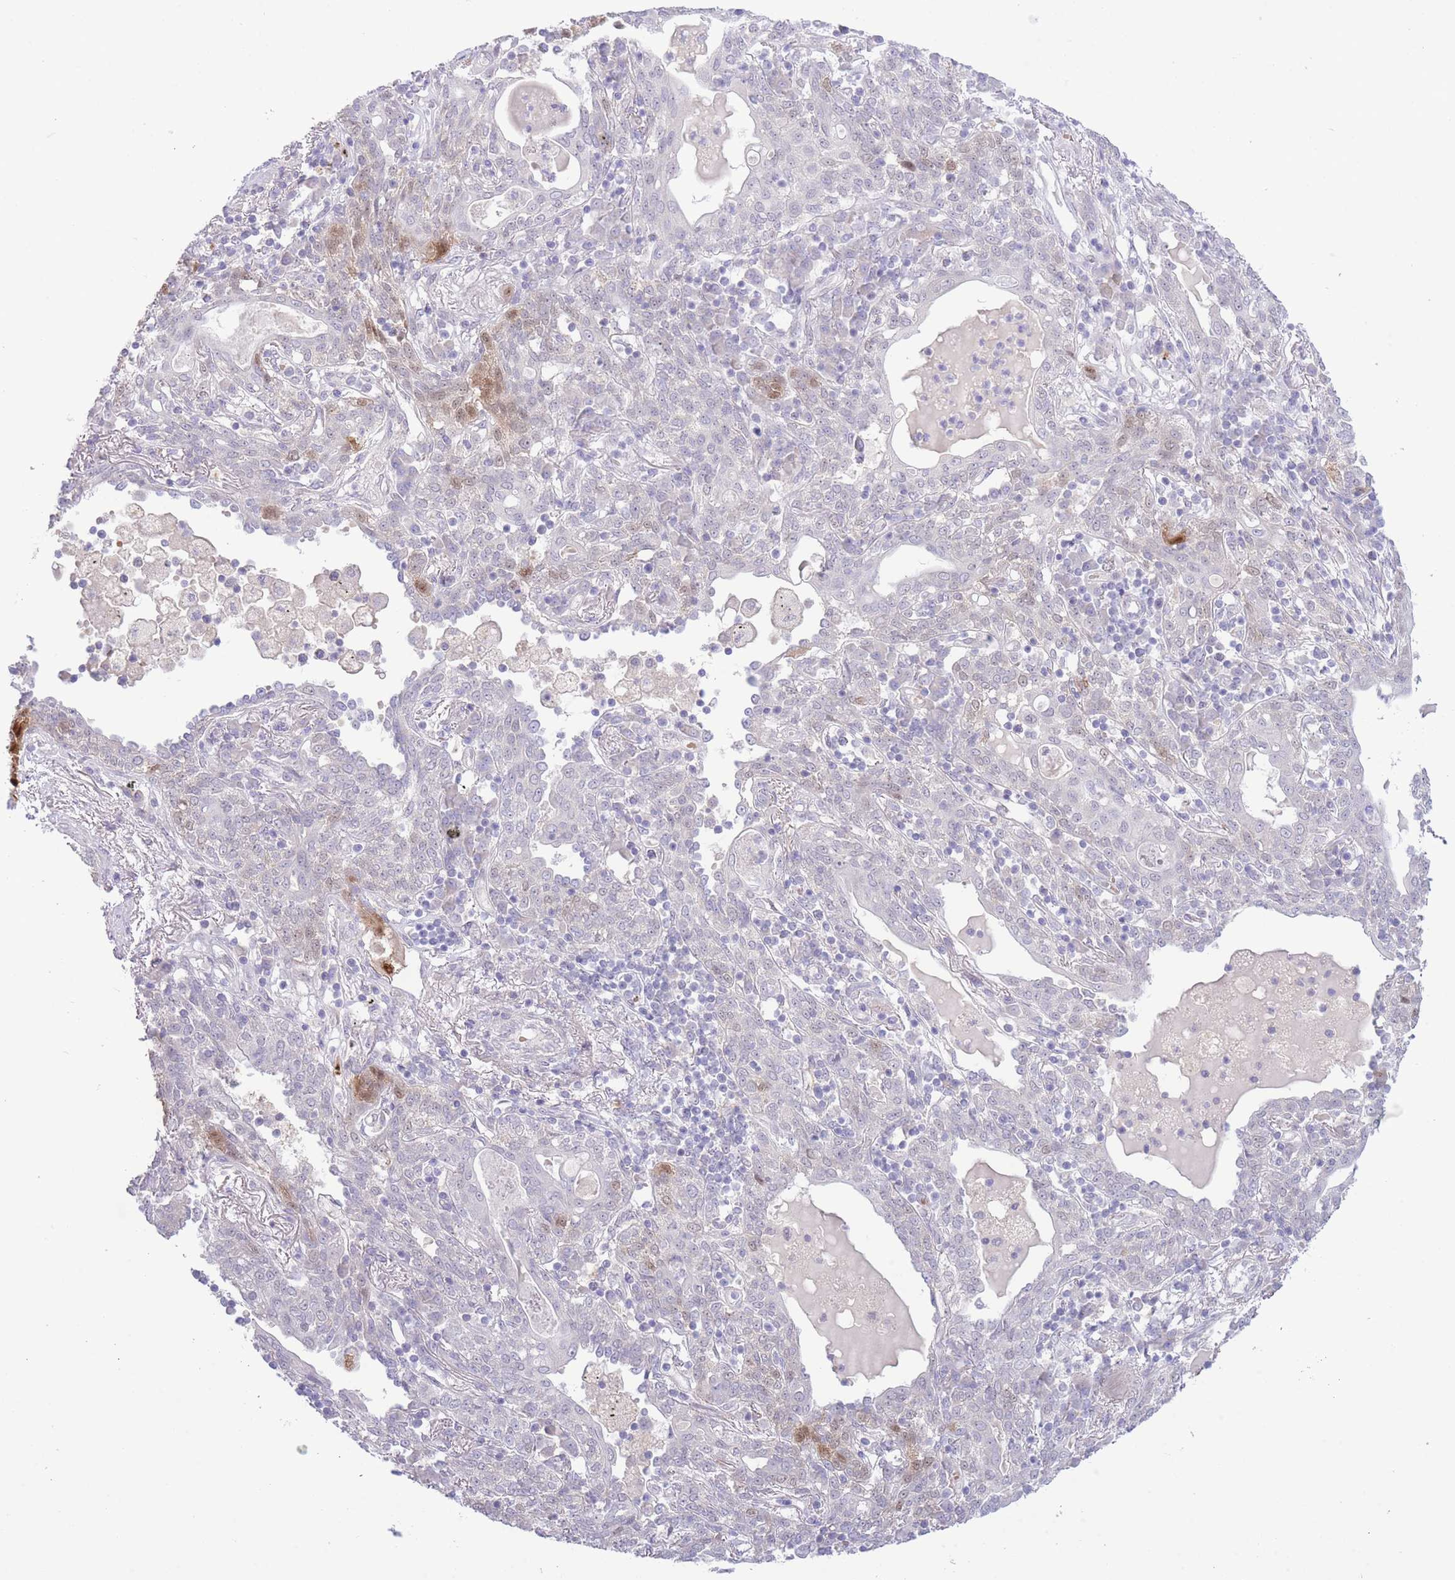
{"staining": {"intensity": "moderate", "quantity": "<25%", "location": "nuclear"}, "tissue": "lung cancer", "cell_type": "Tumor cells", "image_type": "cancer", "snomed": [{"axis": "morphology", "description": "Squamous cell carcinoma, NOS"}, {"axis": "topography", "description": "Lung"}], "caption": "IHC histopathology image of human lung cancer stained for a protein (brown), which demonstrates low levels of moderate nuclear staining in about <25% of tumor cells.", "gene": "FBXO46", "patient": {"sex": "female", "age": 70}}